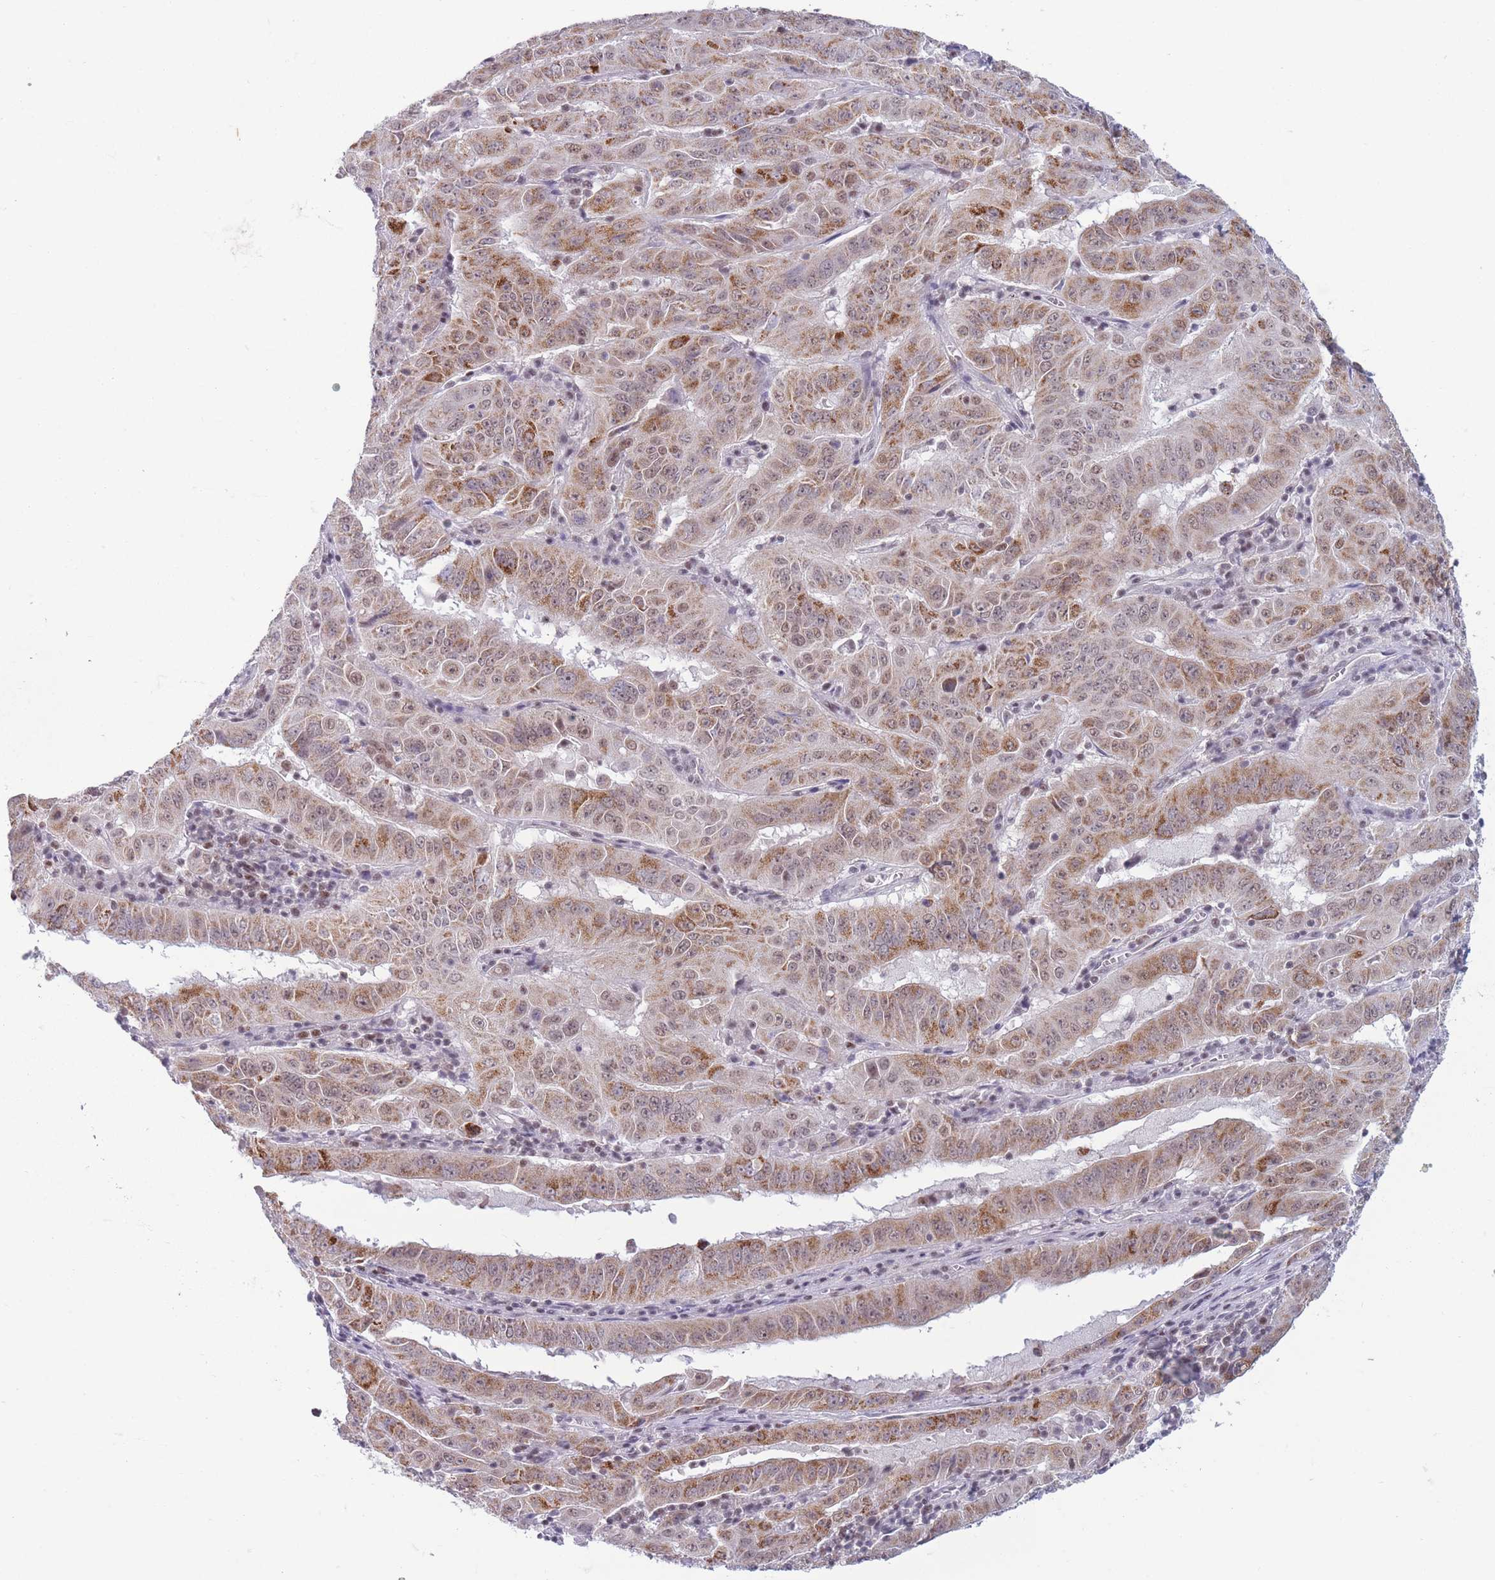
{"staining": {"intensity": "moderate", "quantity": ">75%", "location": "cytoplasmic/membranous,nuclear"}, "tissue": "pancreatic cancer", "cell_type": "Tumor cells", "image_type": "cancer", "snomed": [{"axis": "morphology", "description": "Adenocarcinoma, NOS"}, {"axis": "topography", "description": "Pancreas"}], "caption": "Adenocarcinoma (pancreatic) tissue shows moderate cytoplasmic/membranous and nuclear expression in about >75% of tumor cells (DAB IHC, brown staining for protein, blue staining for nuclei).", "gene": "ARID3B", "patient": {"sex": "male", "age": 63}}